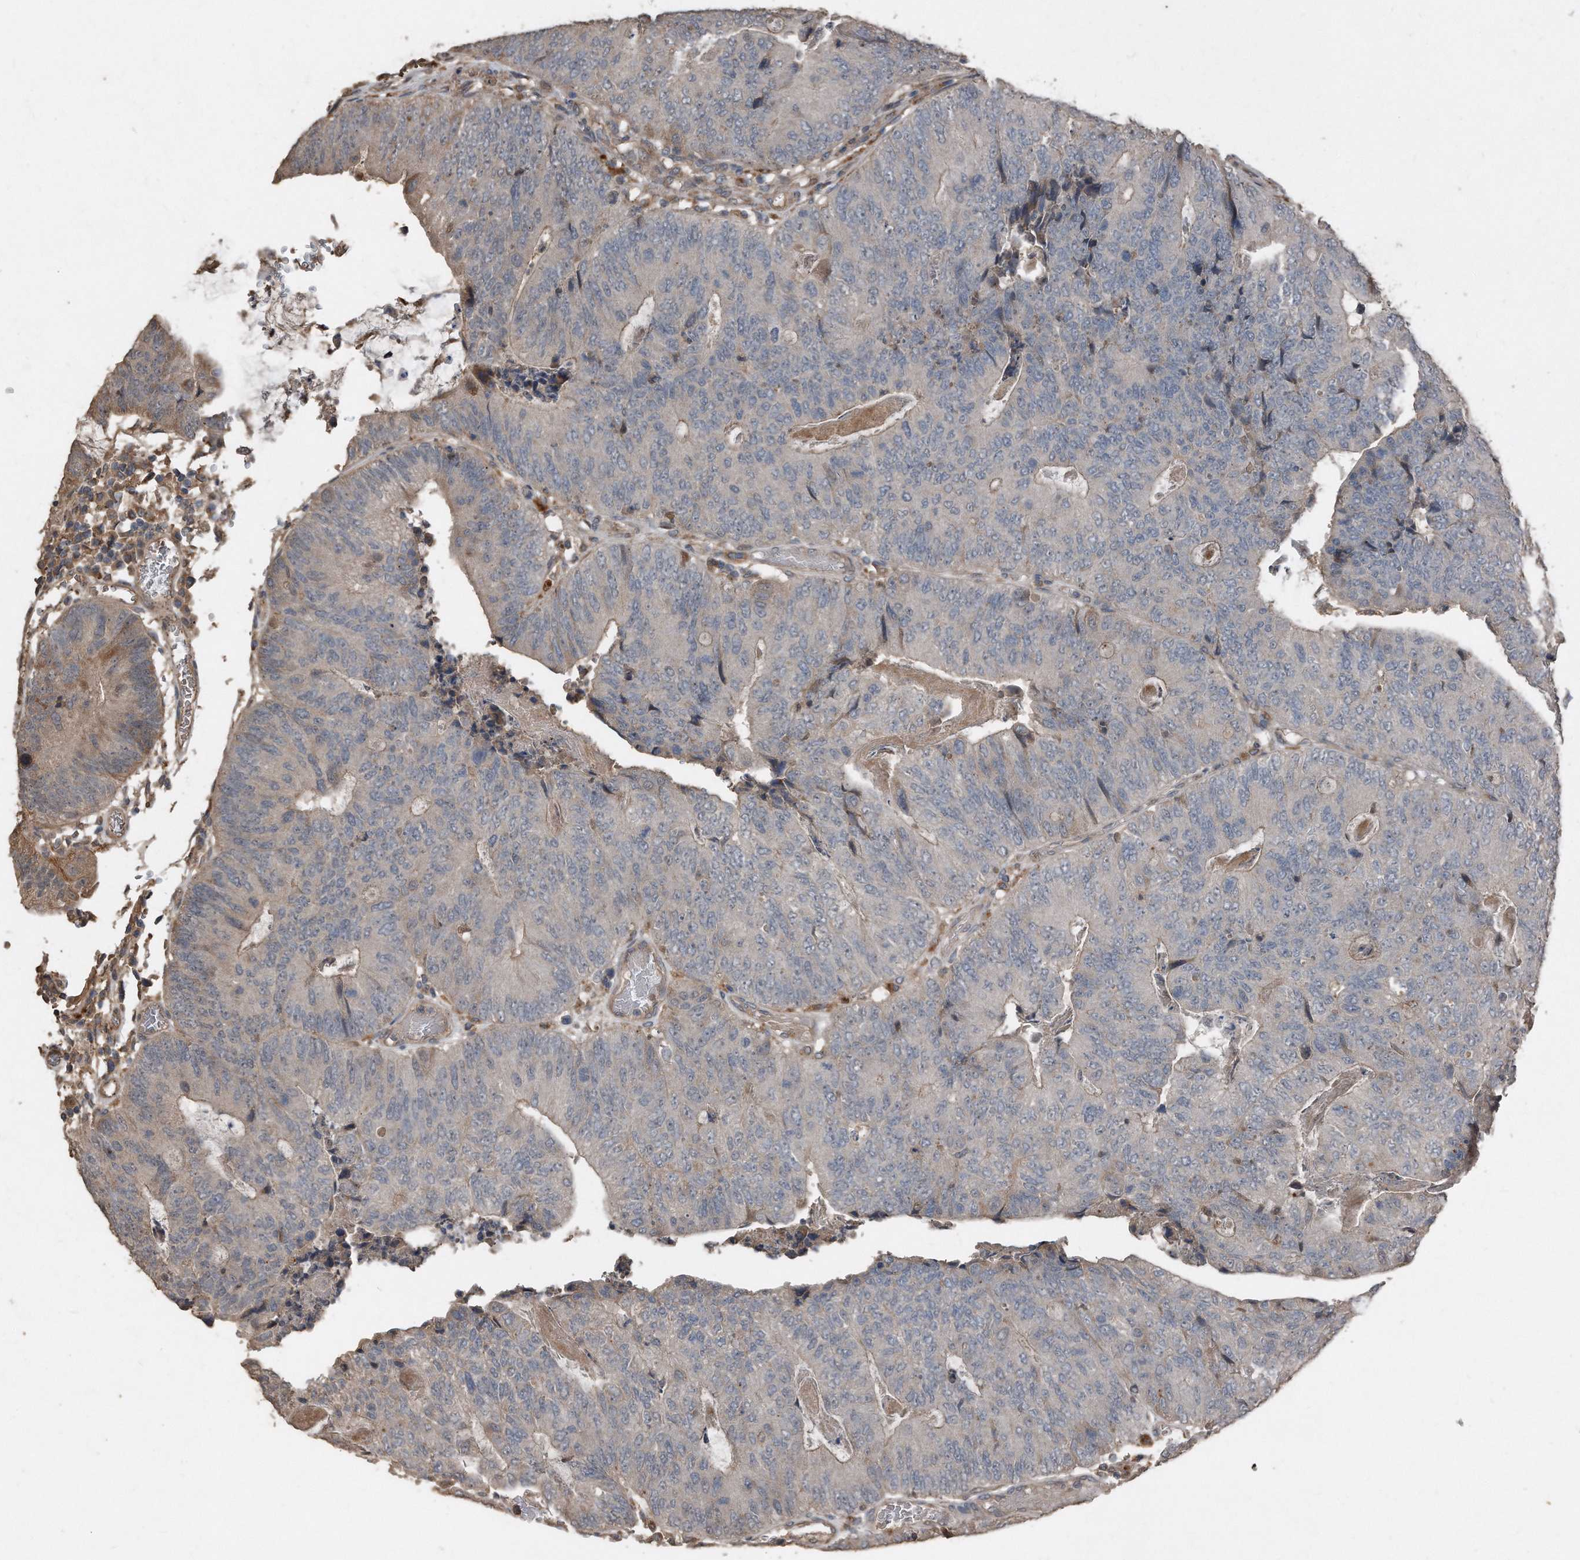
{"staining": {"intensity": "weak", "quantity": "<25%", "location": "cytoplasmic/membranous"}, "tissue": "colorectal cancer", "cell_type": "Tumor cells", "image_type": "cancer", "snomed": [{"axis": "morphology", "description": "Adenocarcinoma, NOS"}, {"axis": "topography", "description": "Colon"}], "caption": "Colorectal adenocarcinoma was stained to show a protein in brown. There is no significant expression in tumor cells.", "gene": "ANKRD10", "patient": {"sex": "female", "age": 67}}